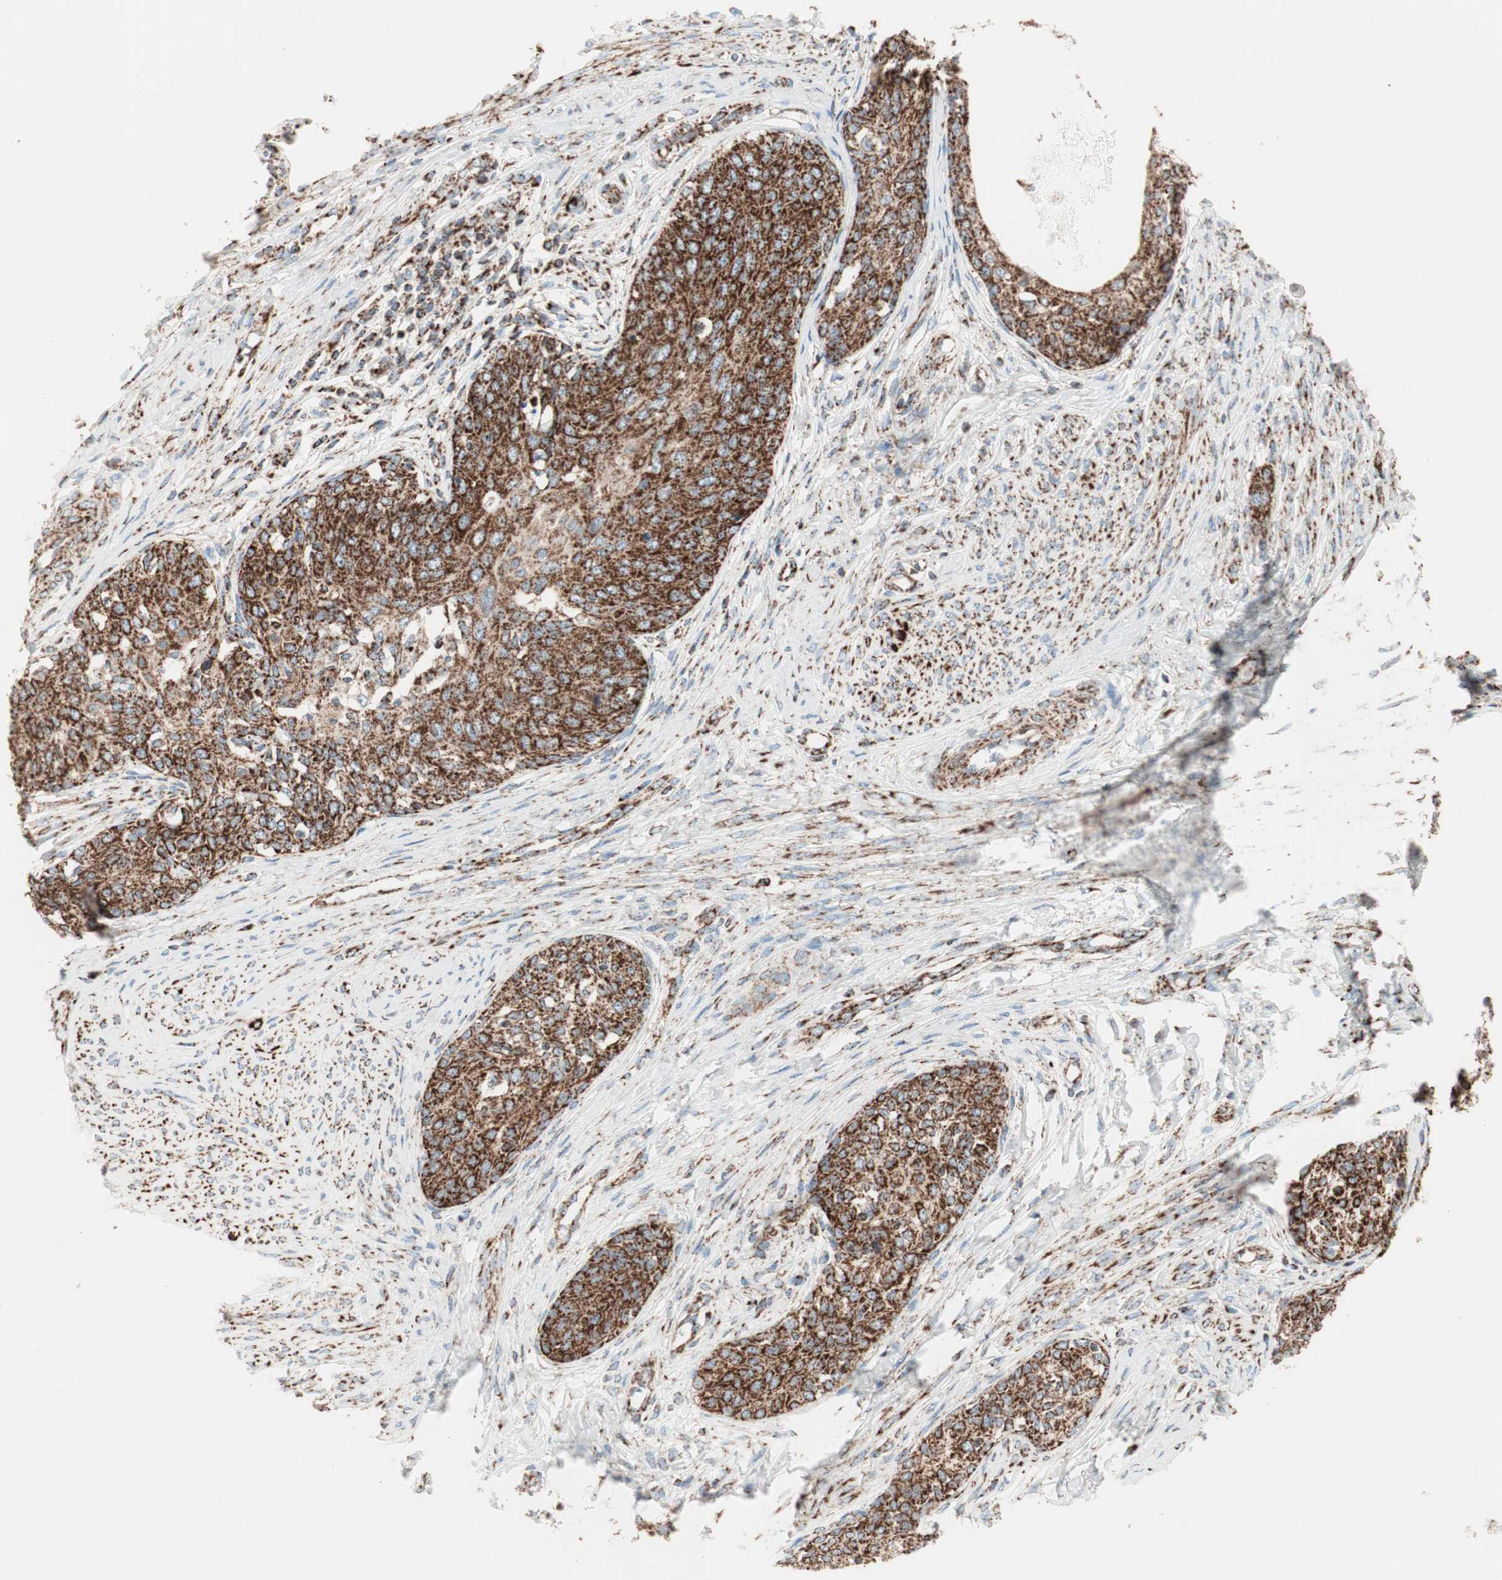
{"staining": {"intensity": "strong", "quantity": ">75%", "location": "cytoplasmic/membranous"}, "tissue": "cervical cancer", "cell_type": "Tumor cells", "image_type": "cancer", "snomed": [{"axis": "morphology", "description": "Squamous cell carcinoma, NOS"}, {"axis": "morphology", "description": "Adenocarcinoma, NOS"}, {"axis": "topography", "description": "Cervix"}], "caption": "Immunohistochemistry photomicrograph of cervical squamous cell carcinoma stained for a protein (brown), which demonstrates high levels of strong cytoplasmic/membranous positivity in about >75% of tumor cells.", "gene": "TOMM20", "patient": {"sex": "female", "age": 52}}